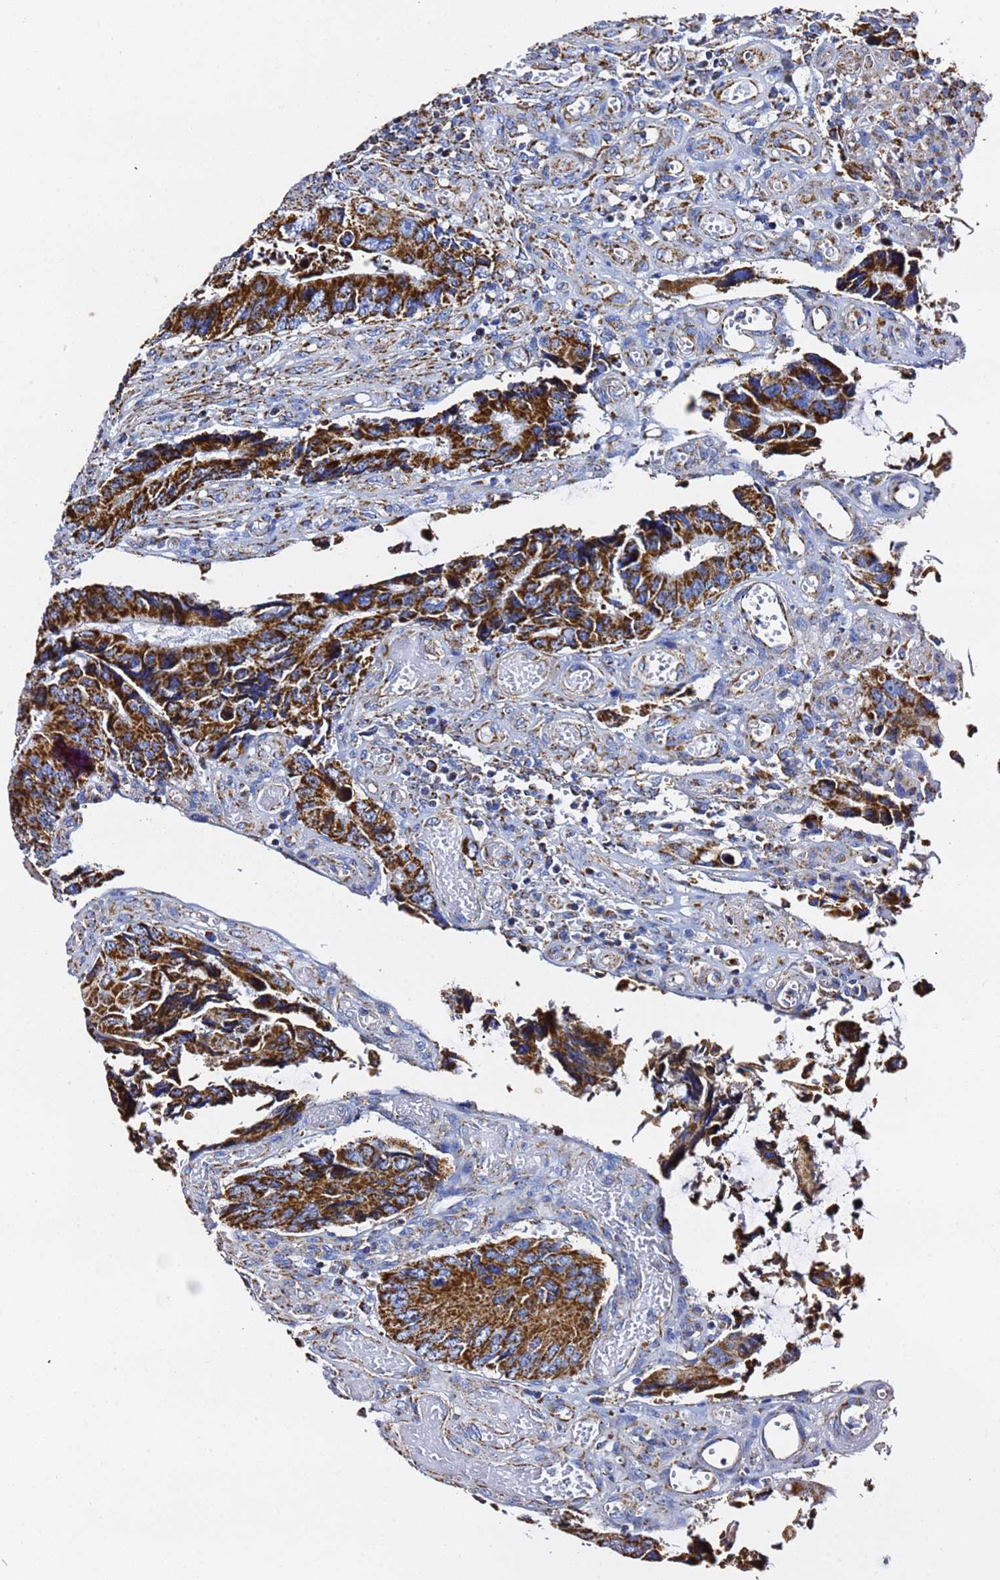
{"staining": {"intensity": "strong", "quantity": ">75%", "location": "cytoplasmic/membranous"}, "tissue": "colorectal cancer", "cell_type": "Tumor cells", "image_type": "cancer", "snomed": [{"axis": "morphology", "description": "Adenocarcinoma, NOS"}, {"axis": "topography", "description": "Colon"}], "caption": "Immunohistochemical staining of human colorectal cancer shows high levels of strong cytoplasmic/membranous protein staining in approximately >75% of tumor cells.", "gene": "PHB2", "patient": {"sex": "male", "age": 87}}